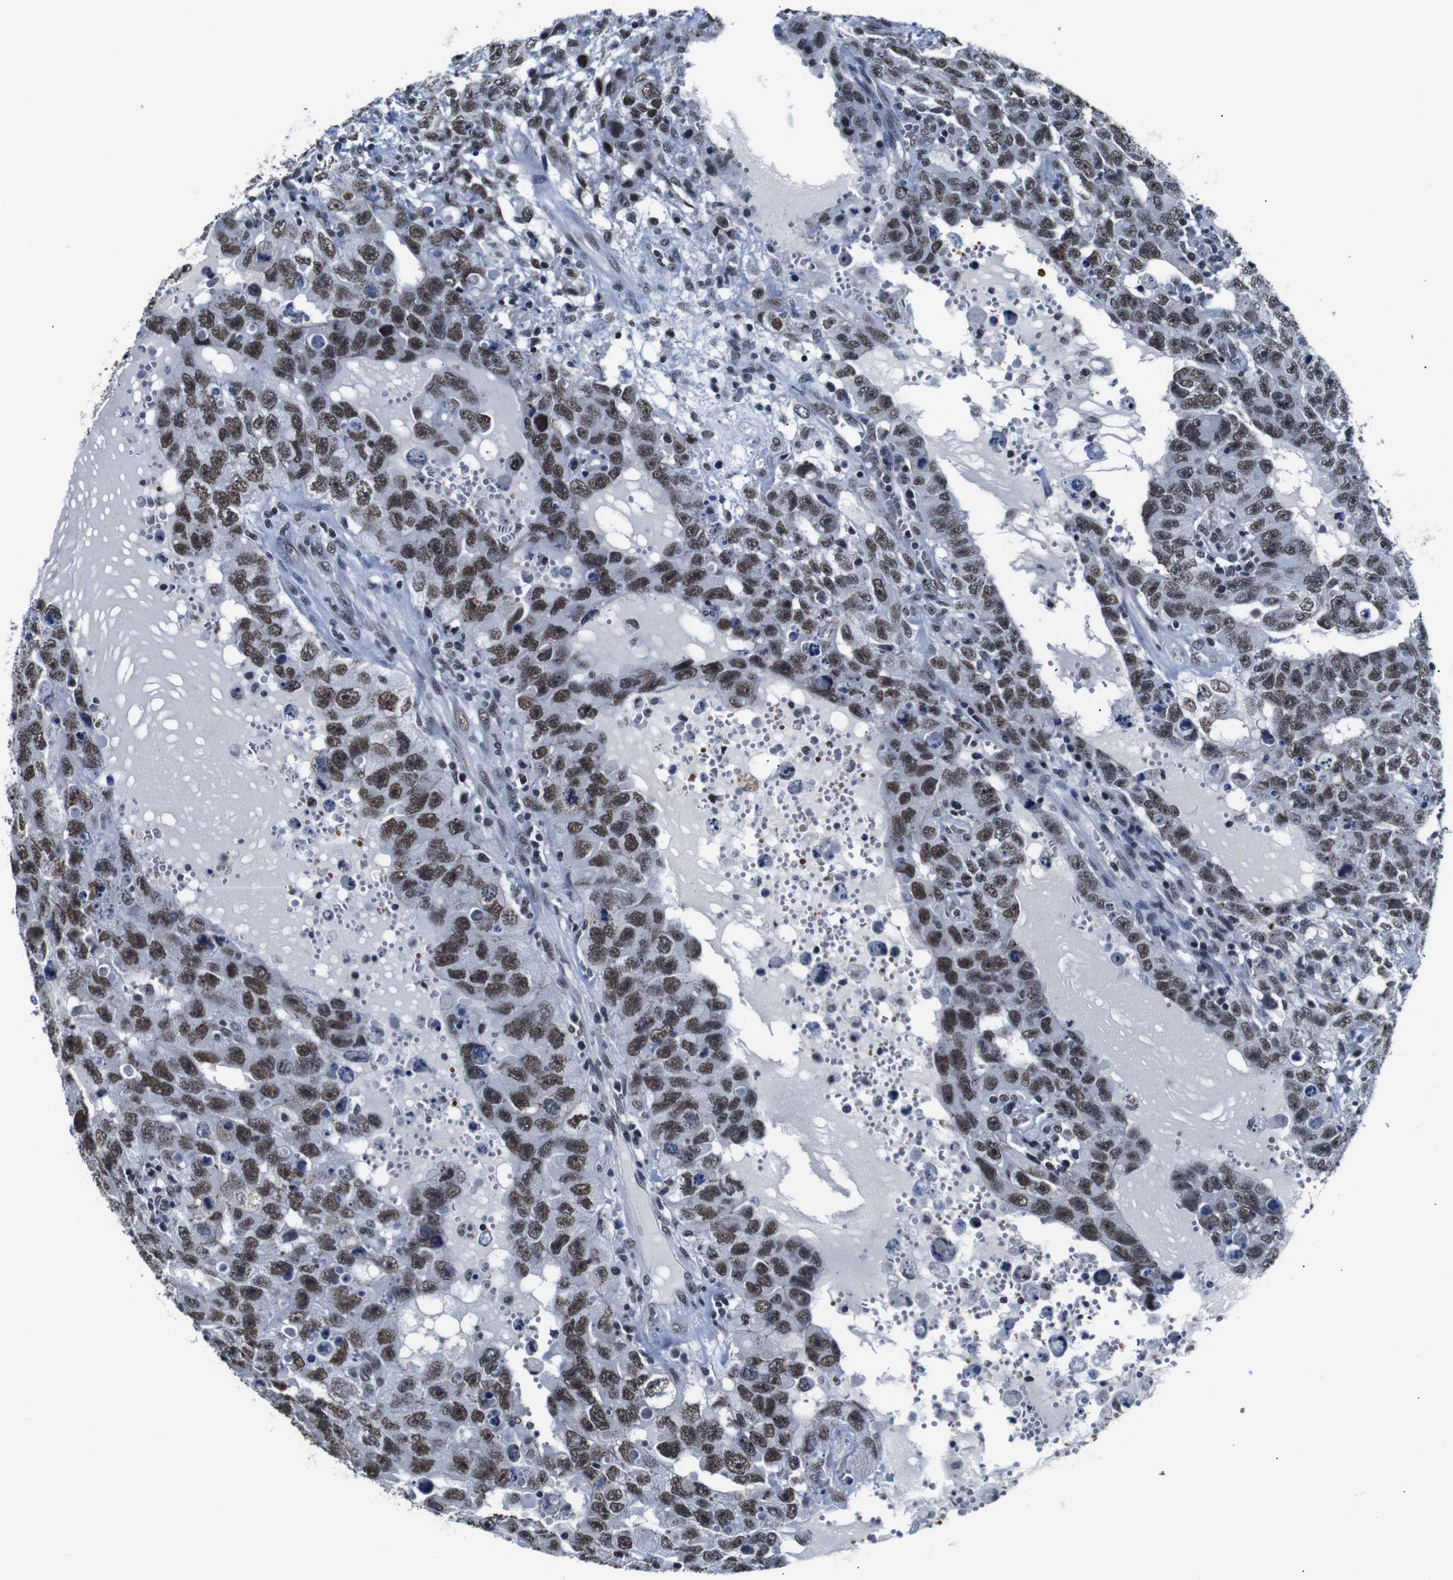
{"staining": {"intensity": "moderate", "quantity": ">75%", "location": "nuclear"}, "tissue": "testis cancer", "cell_type": "Tumor cells", "image_type": "cancer", "snomed": [{"axis": "morphology", "description": "Carcinoma, Embryonal, NOS"}, {"axis": "topography", "description": "Testis"}], "caption": "Human embryonal carcinoma (testis) stained with a protein marker exhibits moderate staining in tumor cells.", "gene": "ILDR2", "patient": {"sex": "male", "age": 26}}